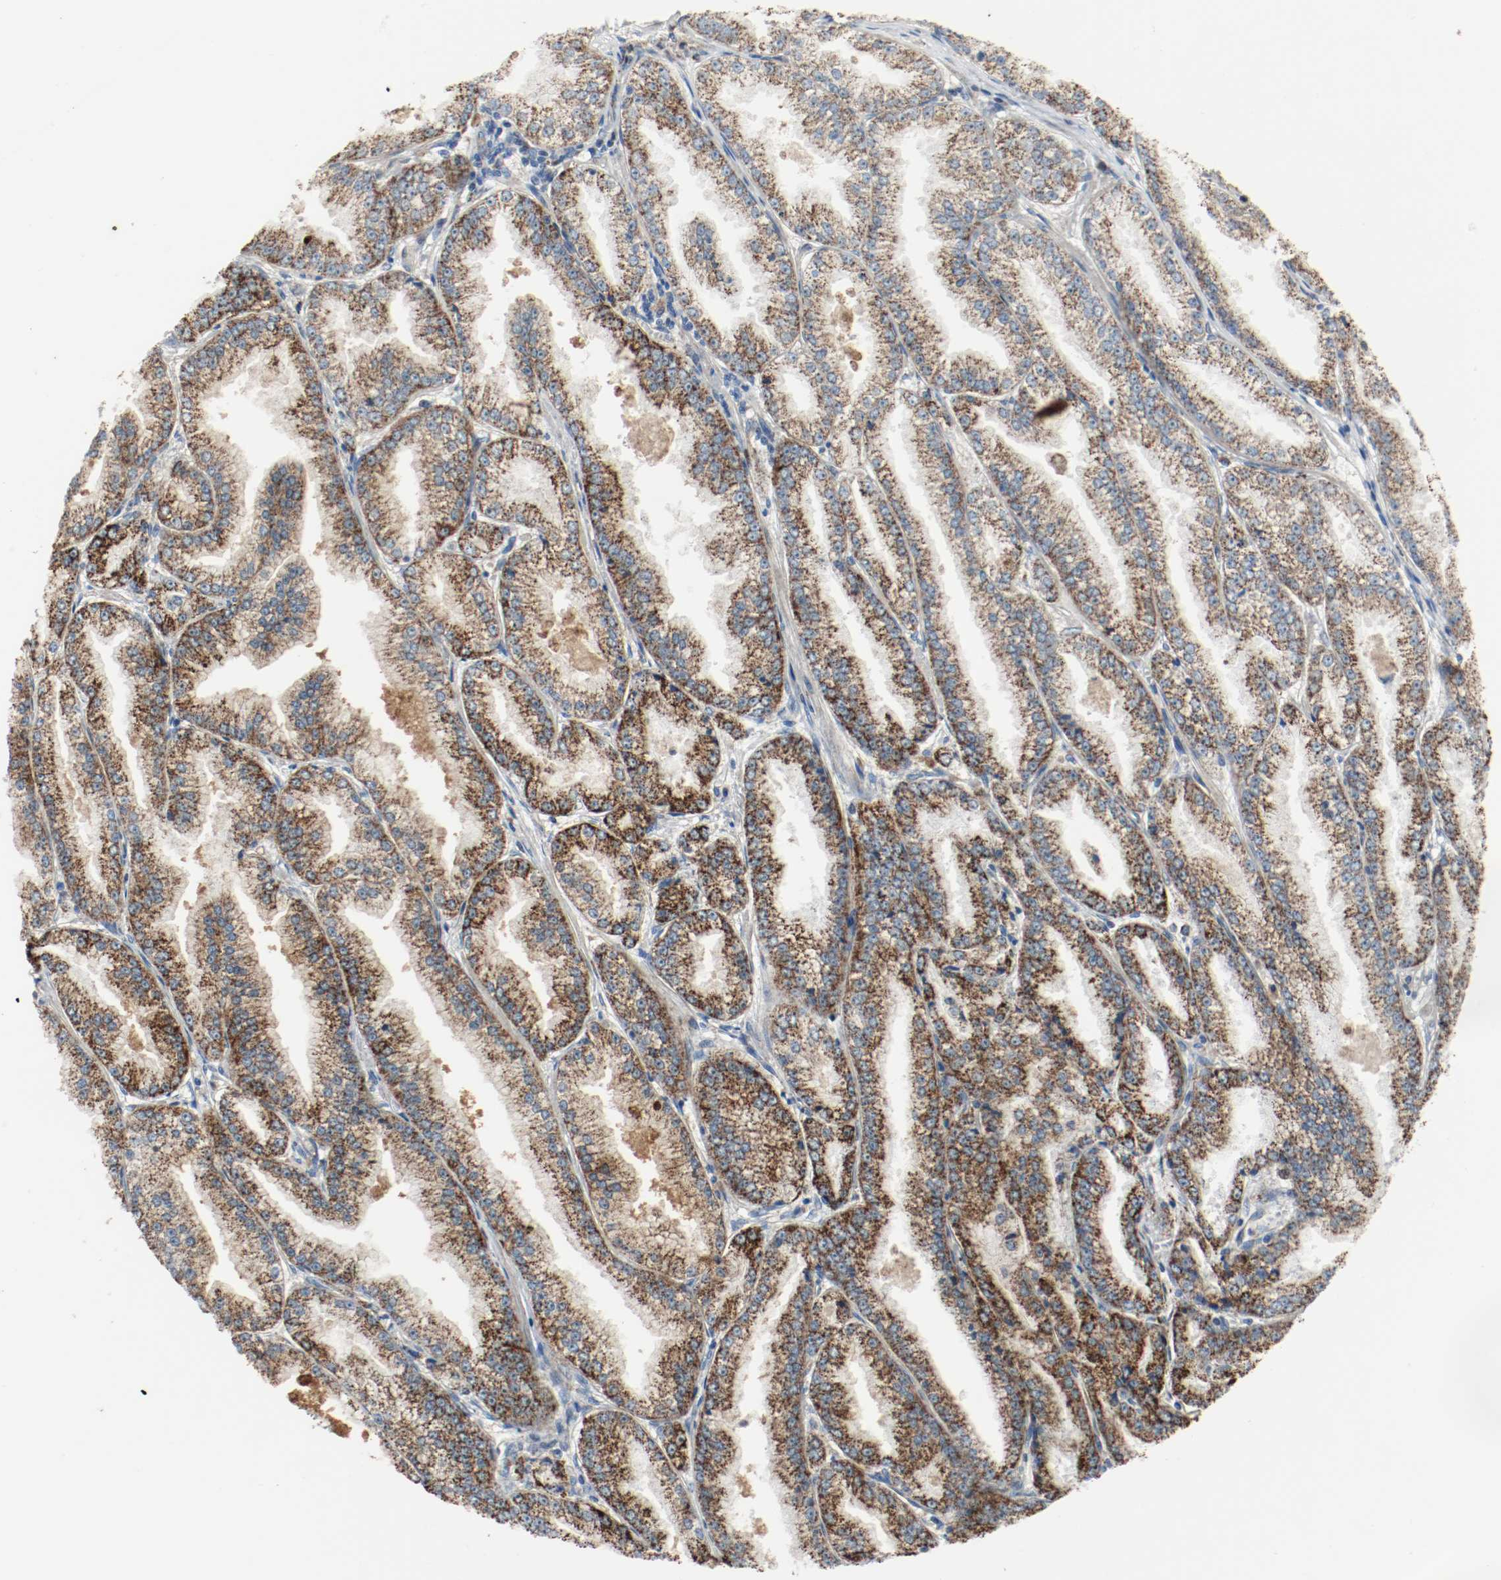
{"staining": {"intensity": "strong", "quantity": ">75%", "location": "cytoplasmic/membranous"}, "tissue": "prostate cancer", "cell_type": "Tumor cells", "image_type": "cancer", "snomed": [{"axis": "morphology", "description": "Adenocarcinoma, High grade"}, {"axis": "topography", "description": "Prostate"}], "caption": "Immunohistochemistry of prostate cancer (high-grade adenocarcinoma) displays high levels of strong cytoplasmic/membranous positivity in about >75% of tumor cells. (DAB IHC with brightfield microscopy, high magnification).", "gene": "ALDH4A1", "patient": {"sex": "male", "age": 61}}